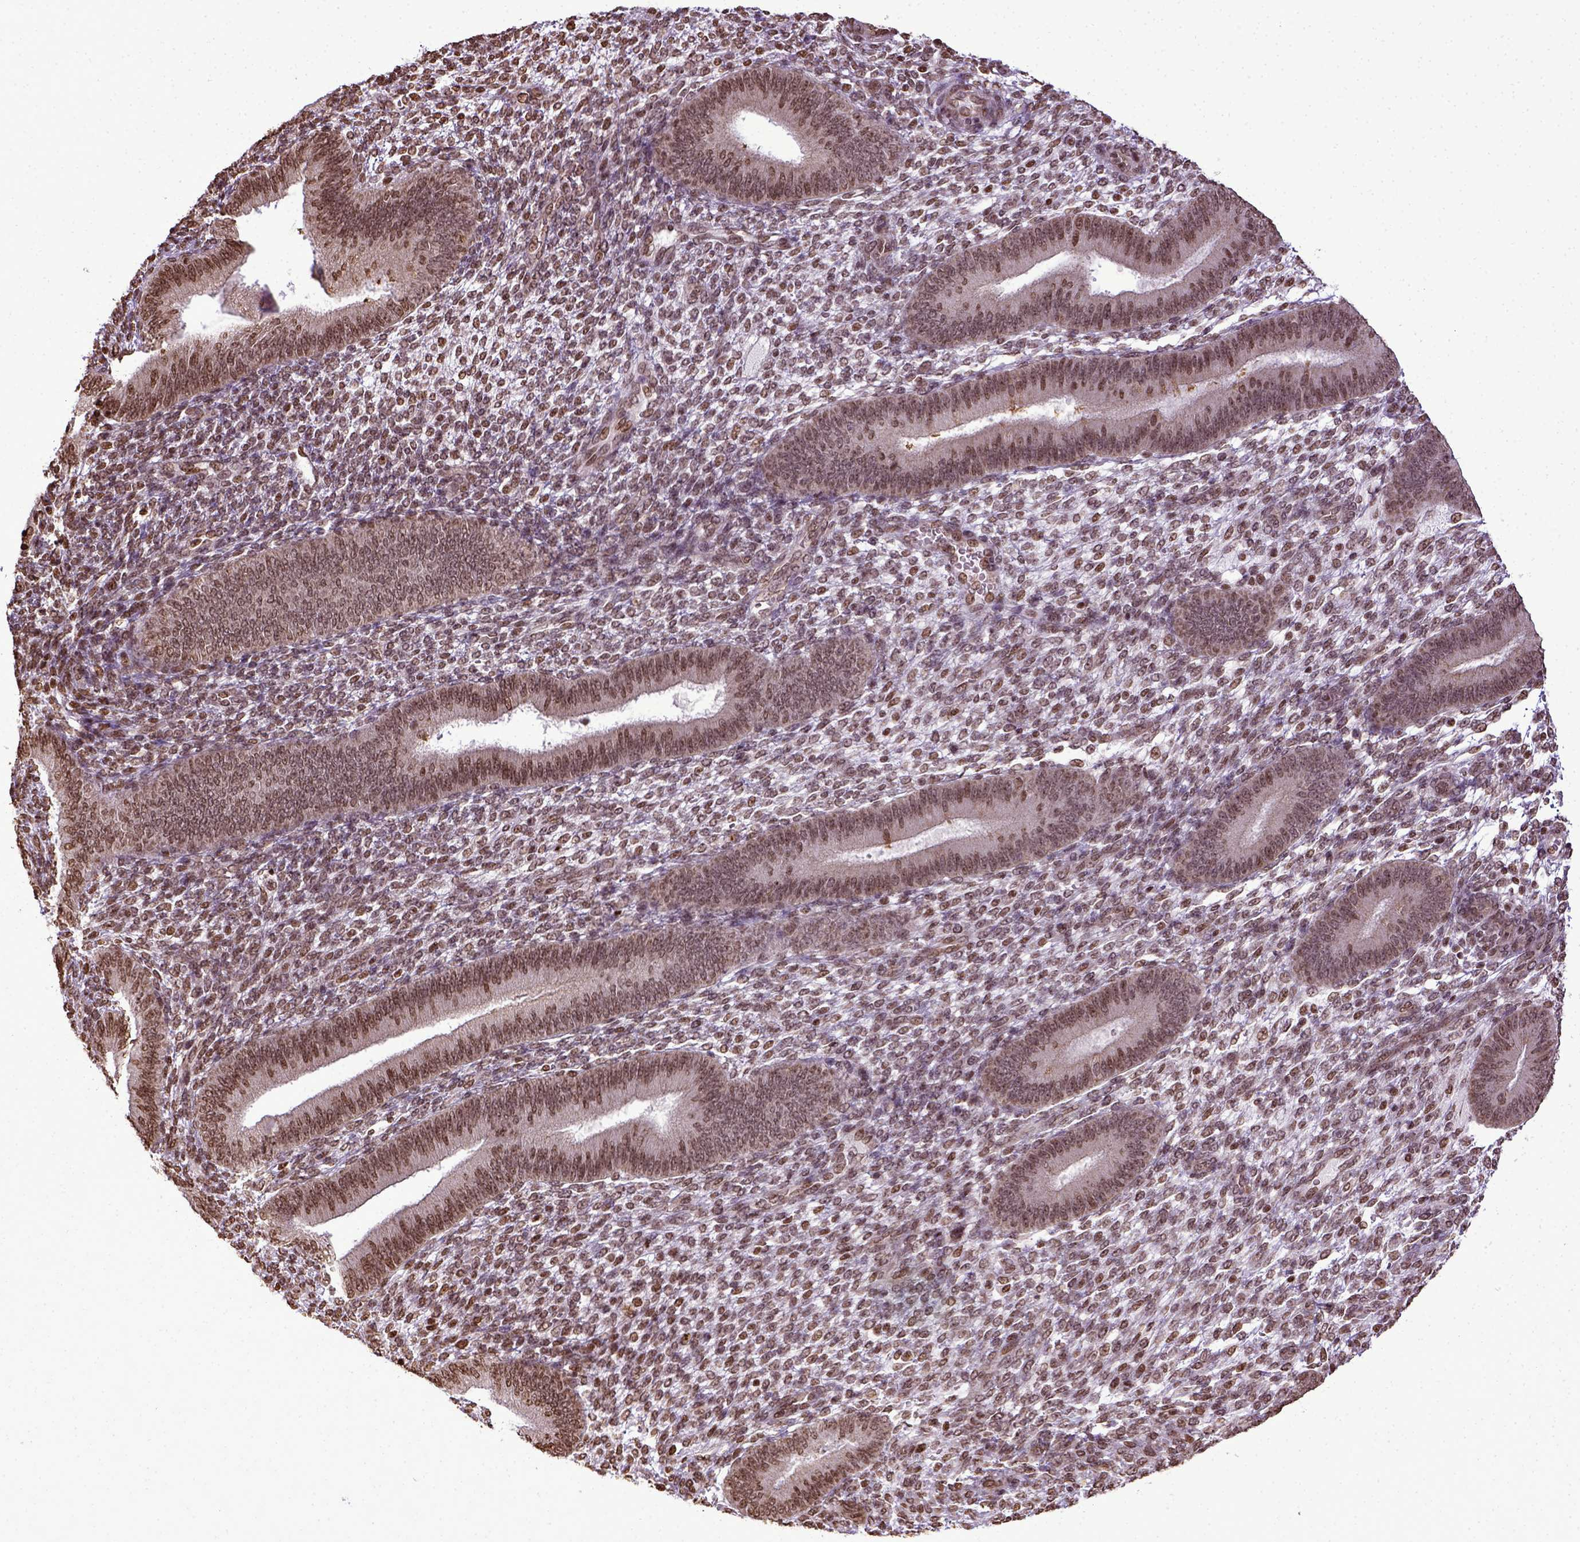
{"staining": {"intensity": "moderate", "quantity": ">75%", "location": "nuclear"}, "tissue": "endometrium", "cell_type": "Cells in endometrial stroma", "image_type": "normal", "snomed": [{"axis": "morphology", "description": "Normal tissue, NOS"}, {"axis": "topography", "description": "Endometrium"}], "caption": "Benign endometrium was stained to show a protein in brown. There is medium levels of moderate nuclear expression in about >75% of cells in endometrial stroma.", "gene": "ZNF75D", "patient": {"sex": "female", "age": 39}}